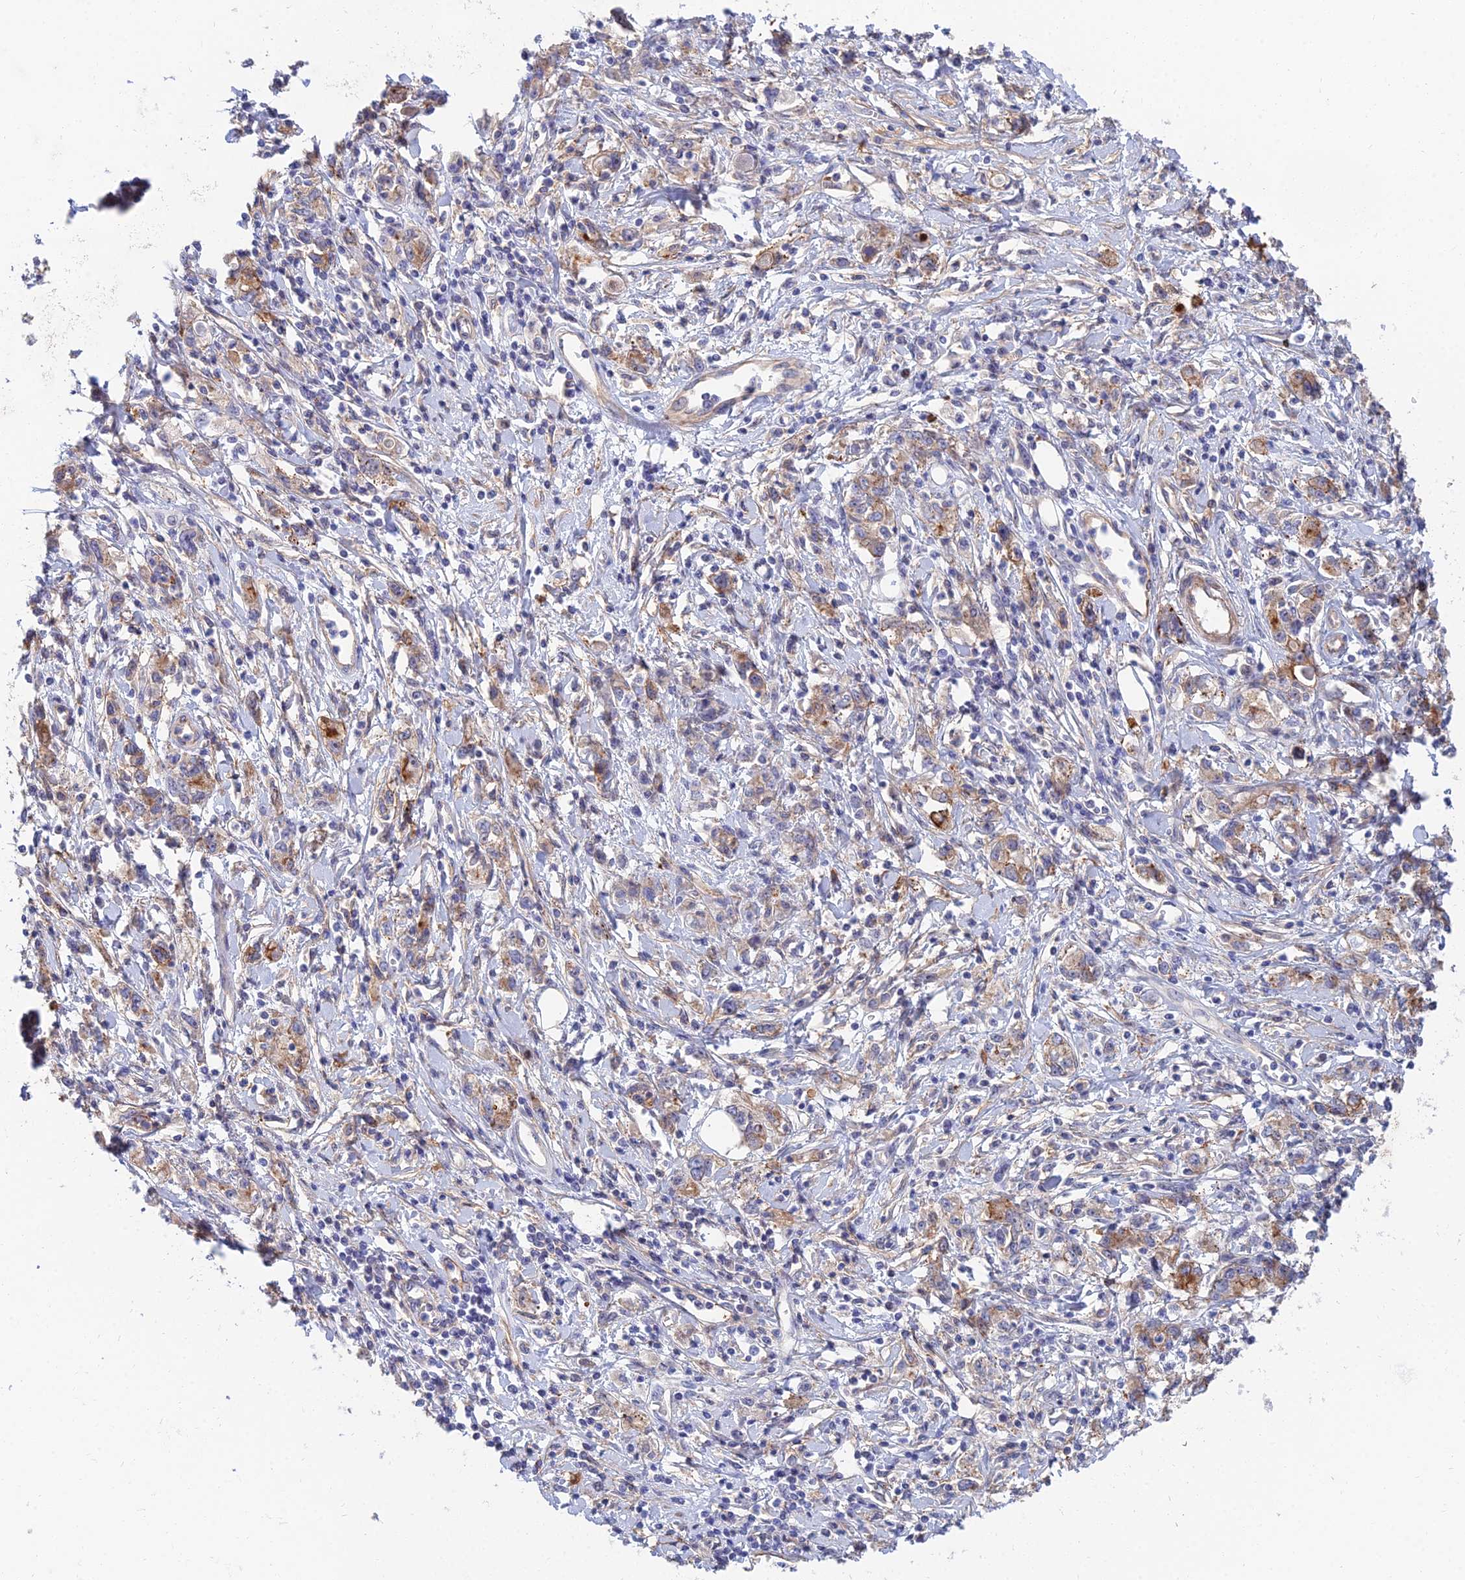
{"staining": {"intensity": "moderate", "quantity": "<25%", "location": "cytoplasmic/membranous"}, "tissue": "stomach cancer", "cell_type": "Tumor cells", "image_type": "cancer", "snomed": [{"axis": "morphology", "description": "Adenocarcinoma, NOS"}, {"axis": "topography", "description": "Stomach"}], "caption": "Brown immunohistochemical staining in human stomach cancer (adenocarcinoma) demonstrates moderate cytoplasmic/membranous staining in approximately <25% of tumor cells.", "gene": "TRIM43B", "patient": {"sex": "female", "age": 76}}